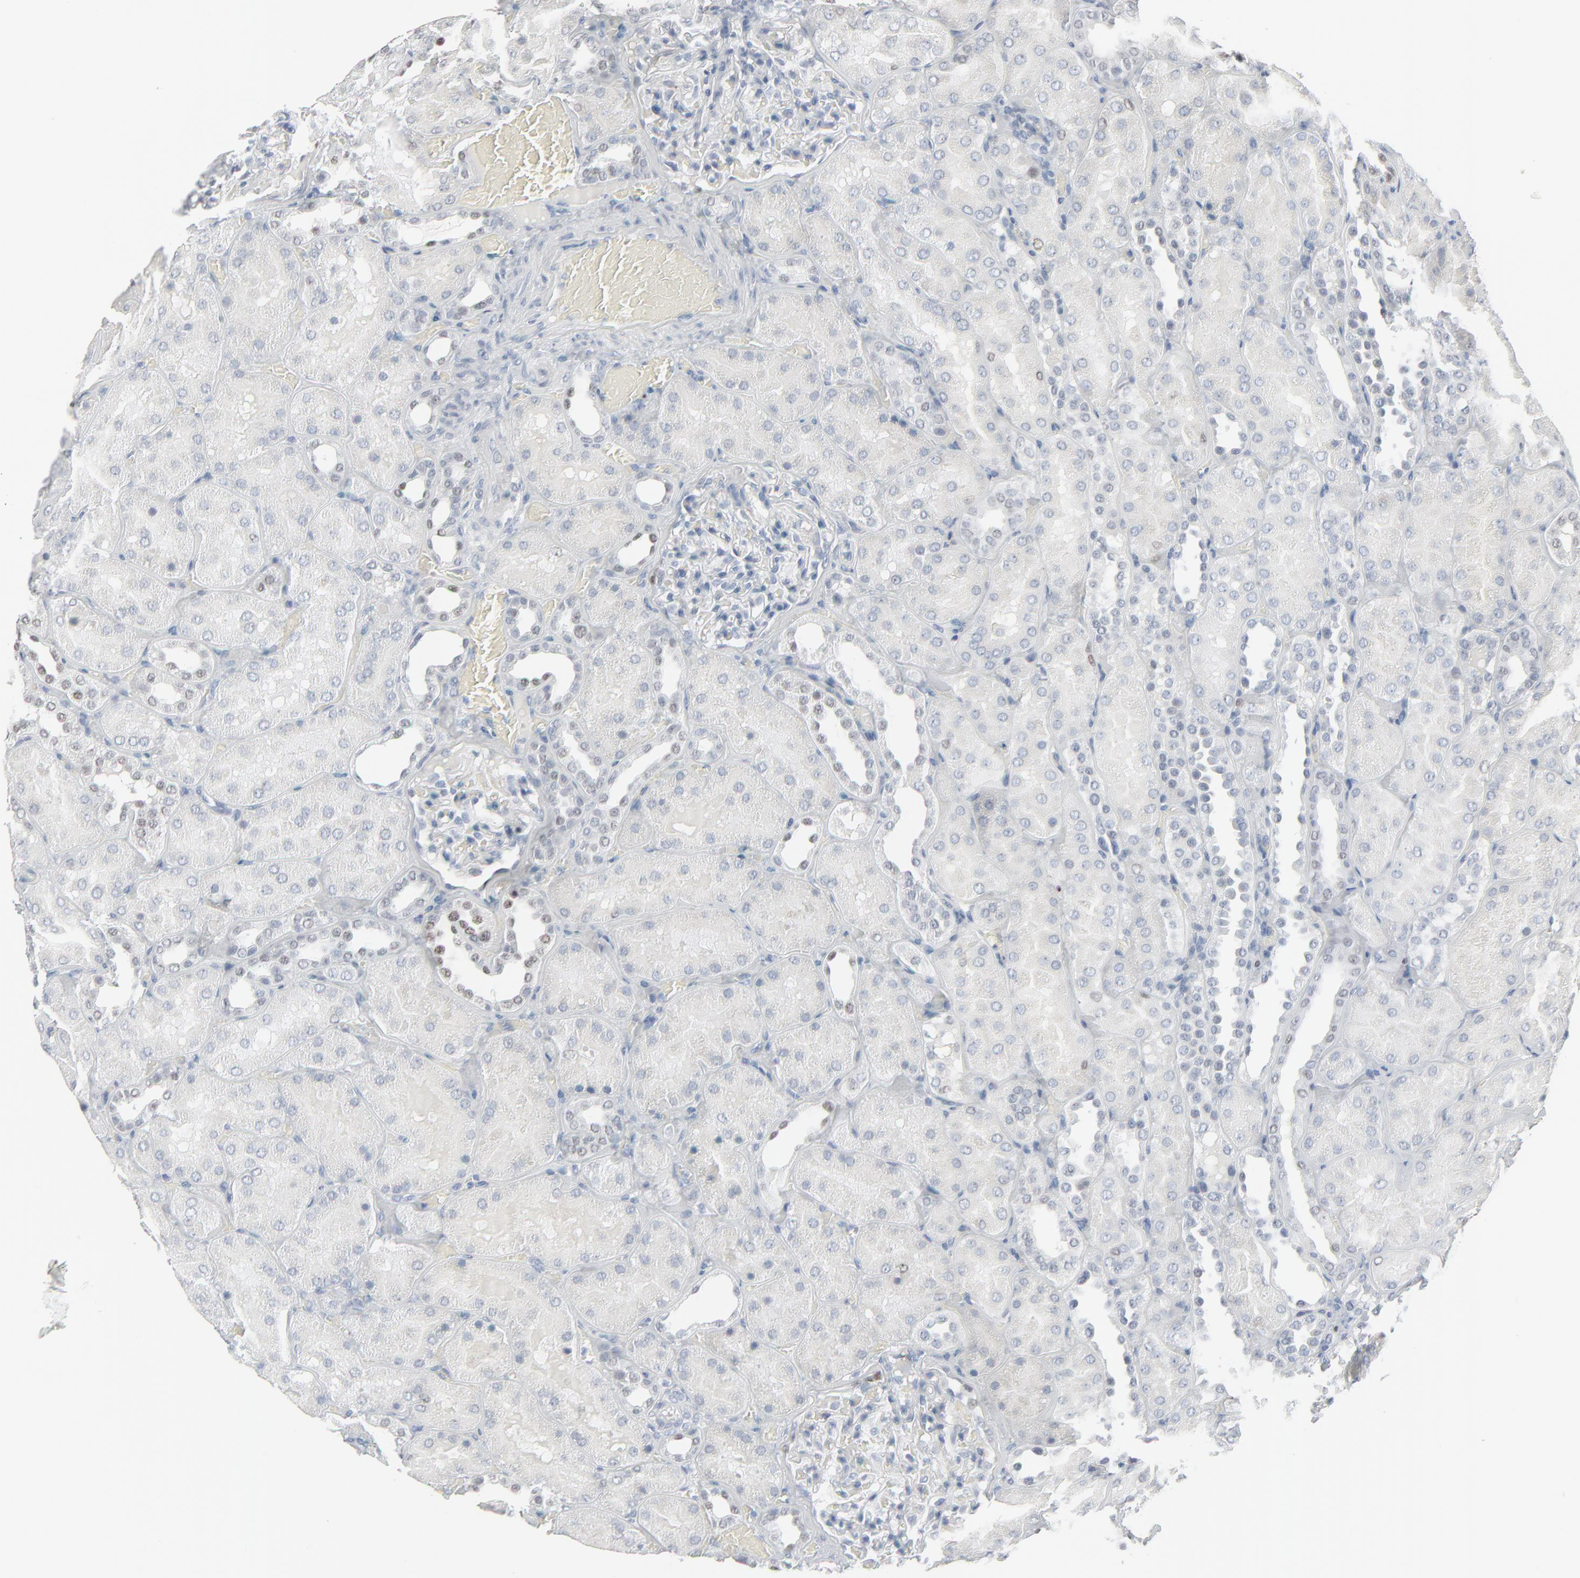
{"staining": {"intensity": "negative", "quantity": "none", "location": "none"}, "tissue": "kidney", "cell_type": "Cells in glomeruli", "image_type": "normal", "snomed": [{"axis": "morphology", "description": "Normal tissue, NOS"}, {"axis": "topography", "description": "Kidney"}], "caption": "Immunohistochemistry (IHC) of benign human kidney displays no staining in cells in glomeruli. (Immunohistochemistry (IHC), brightfield microscopy, high magnification).", "gene": "MITF", "patient": {"sex": "female", "age": 56}}